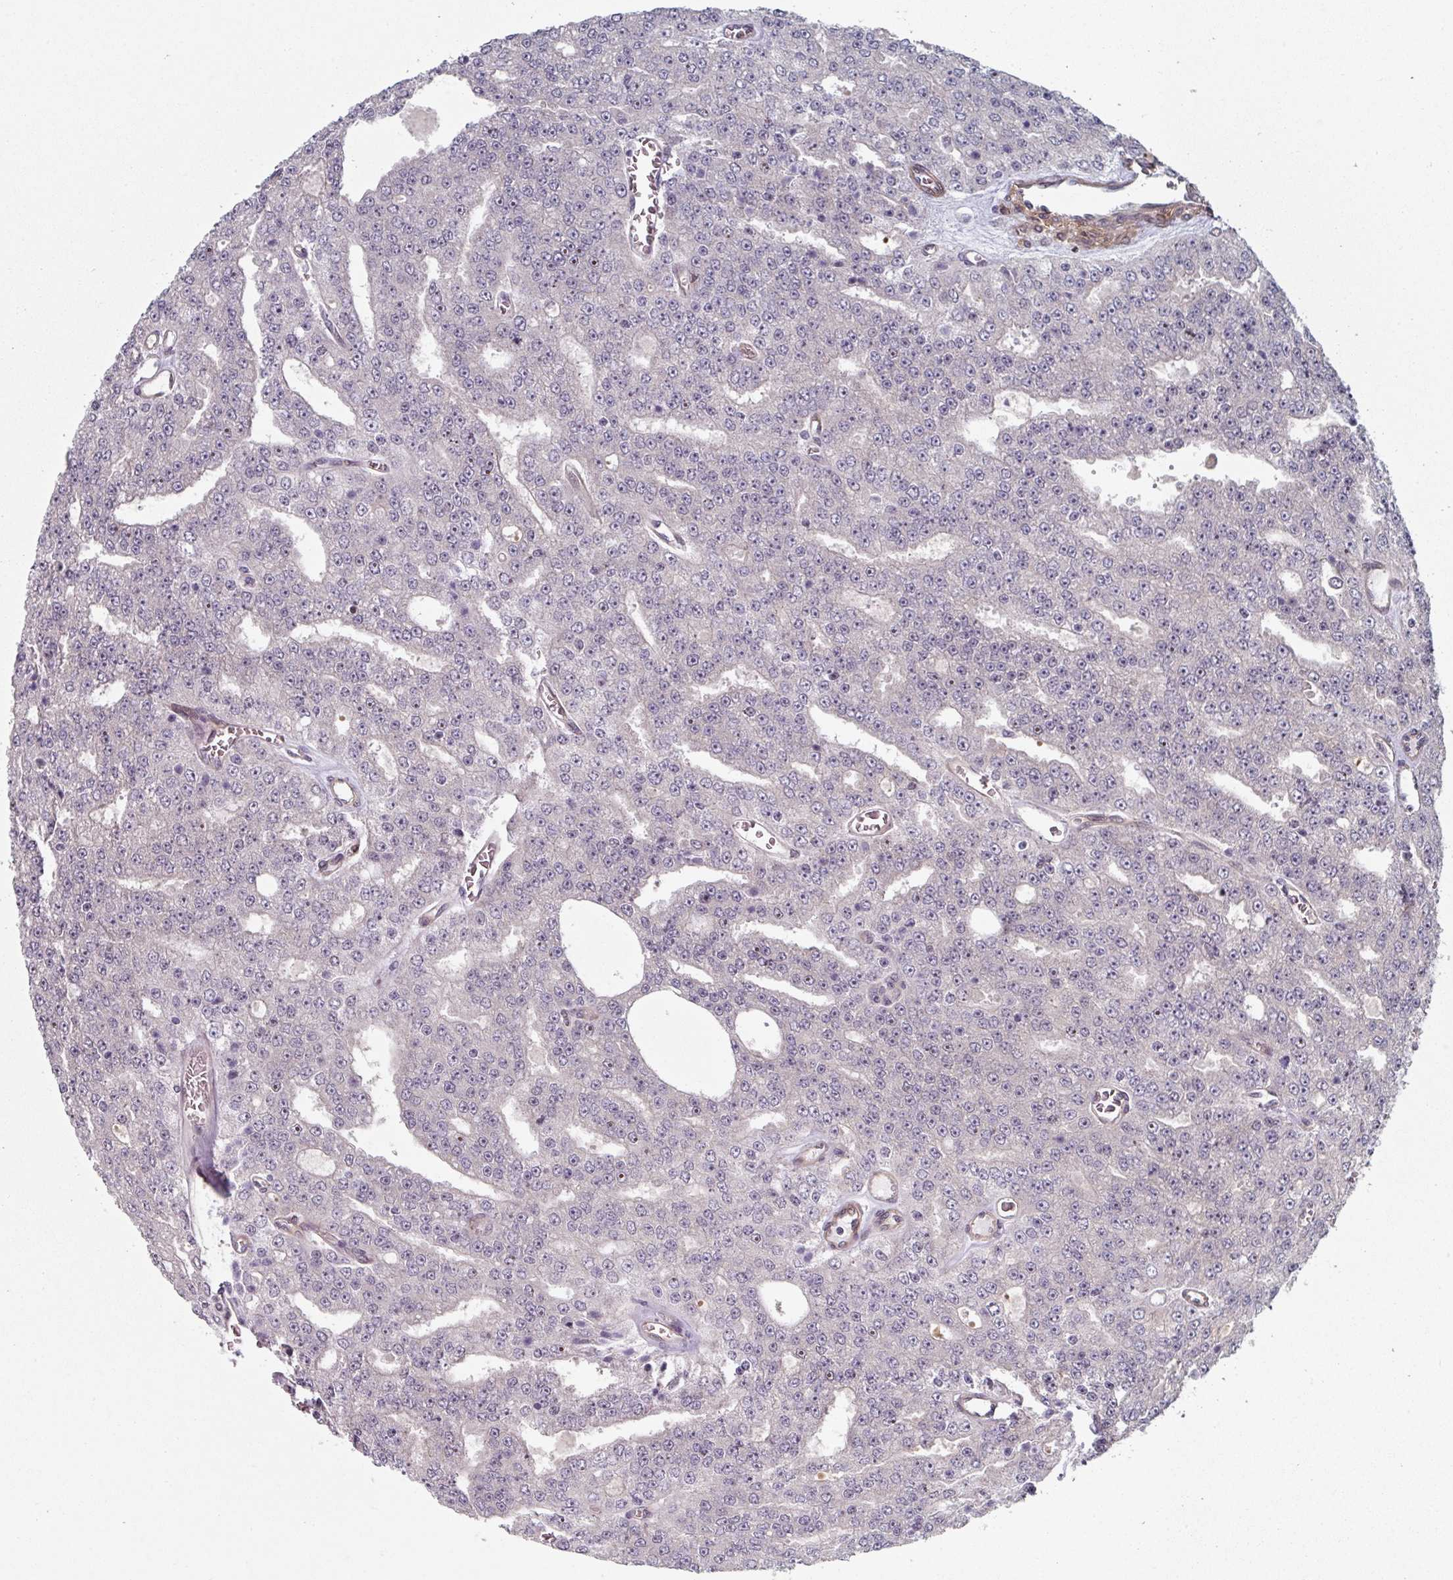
{"staining": {"intensity": "negative", "quantity": "none", "location": "none"}, "tissue": "prostate cancer", "cell_type": "Tumor cells", "image_type": "cancer", "snomed": [{"axis": "morphology", "description": "Adenocarcinoma, High grade"}, {"axis": "topography", "description": "Prostate"}], "caption": "This is an immunohistochemistry (IHC) histopathology image of human prostate cancer (high-grade adenocarcinoma). There is no staining in tumor cells.", "gene": "TMCC1", "patient": {"sex": "male", "age": 63}}